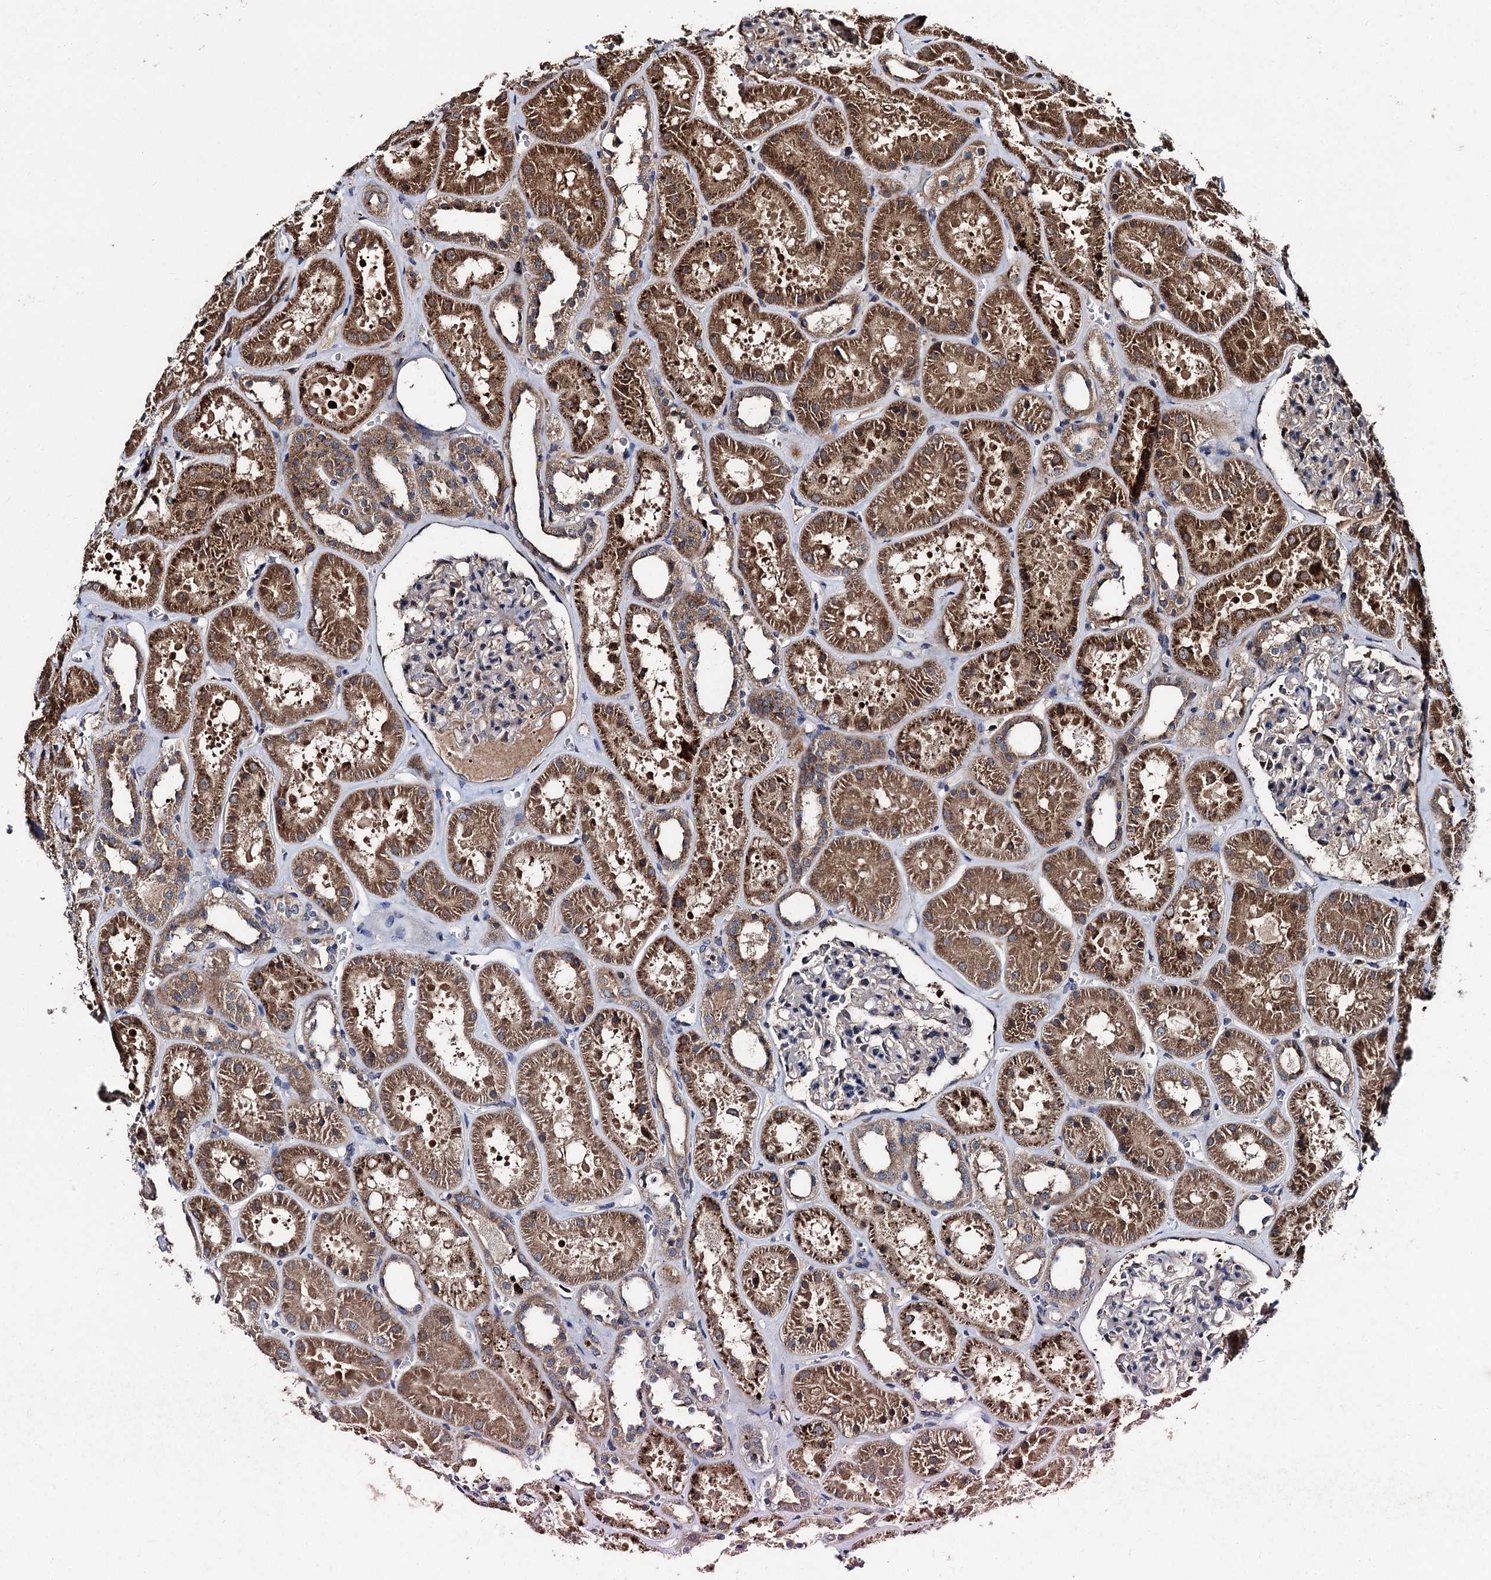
{"staining": {"intensity": "negative", "quantity": "none", "location": "none"}, "tissue": "kidney", "cell_type": "Cells in glomeruli", "image_type": "normal", "snomed": [{"axis": "morphology", "description": "Normal tissue, NOS"}, {"axis": "topography", "description": "Kidney"}], "caption": "Image shows no significant protein staining in cells in glomeruli of benign kidney.", "gene": "BCL2L2", "patient": {"sex": "female", "age": 41}}